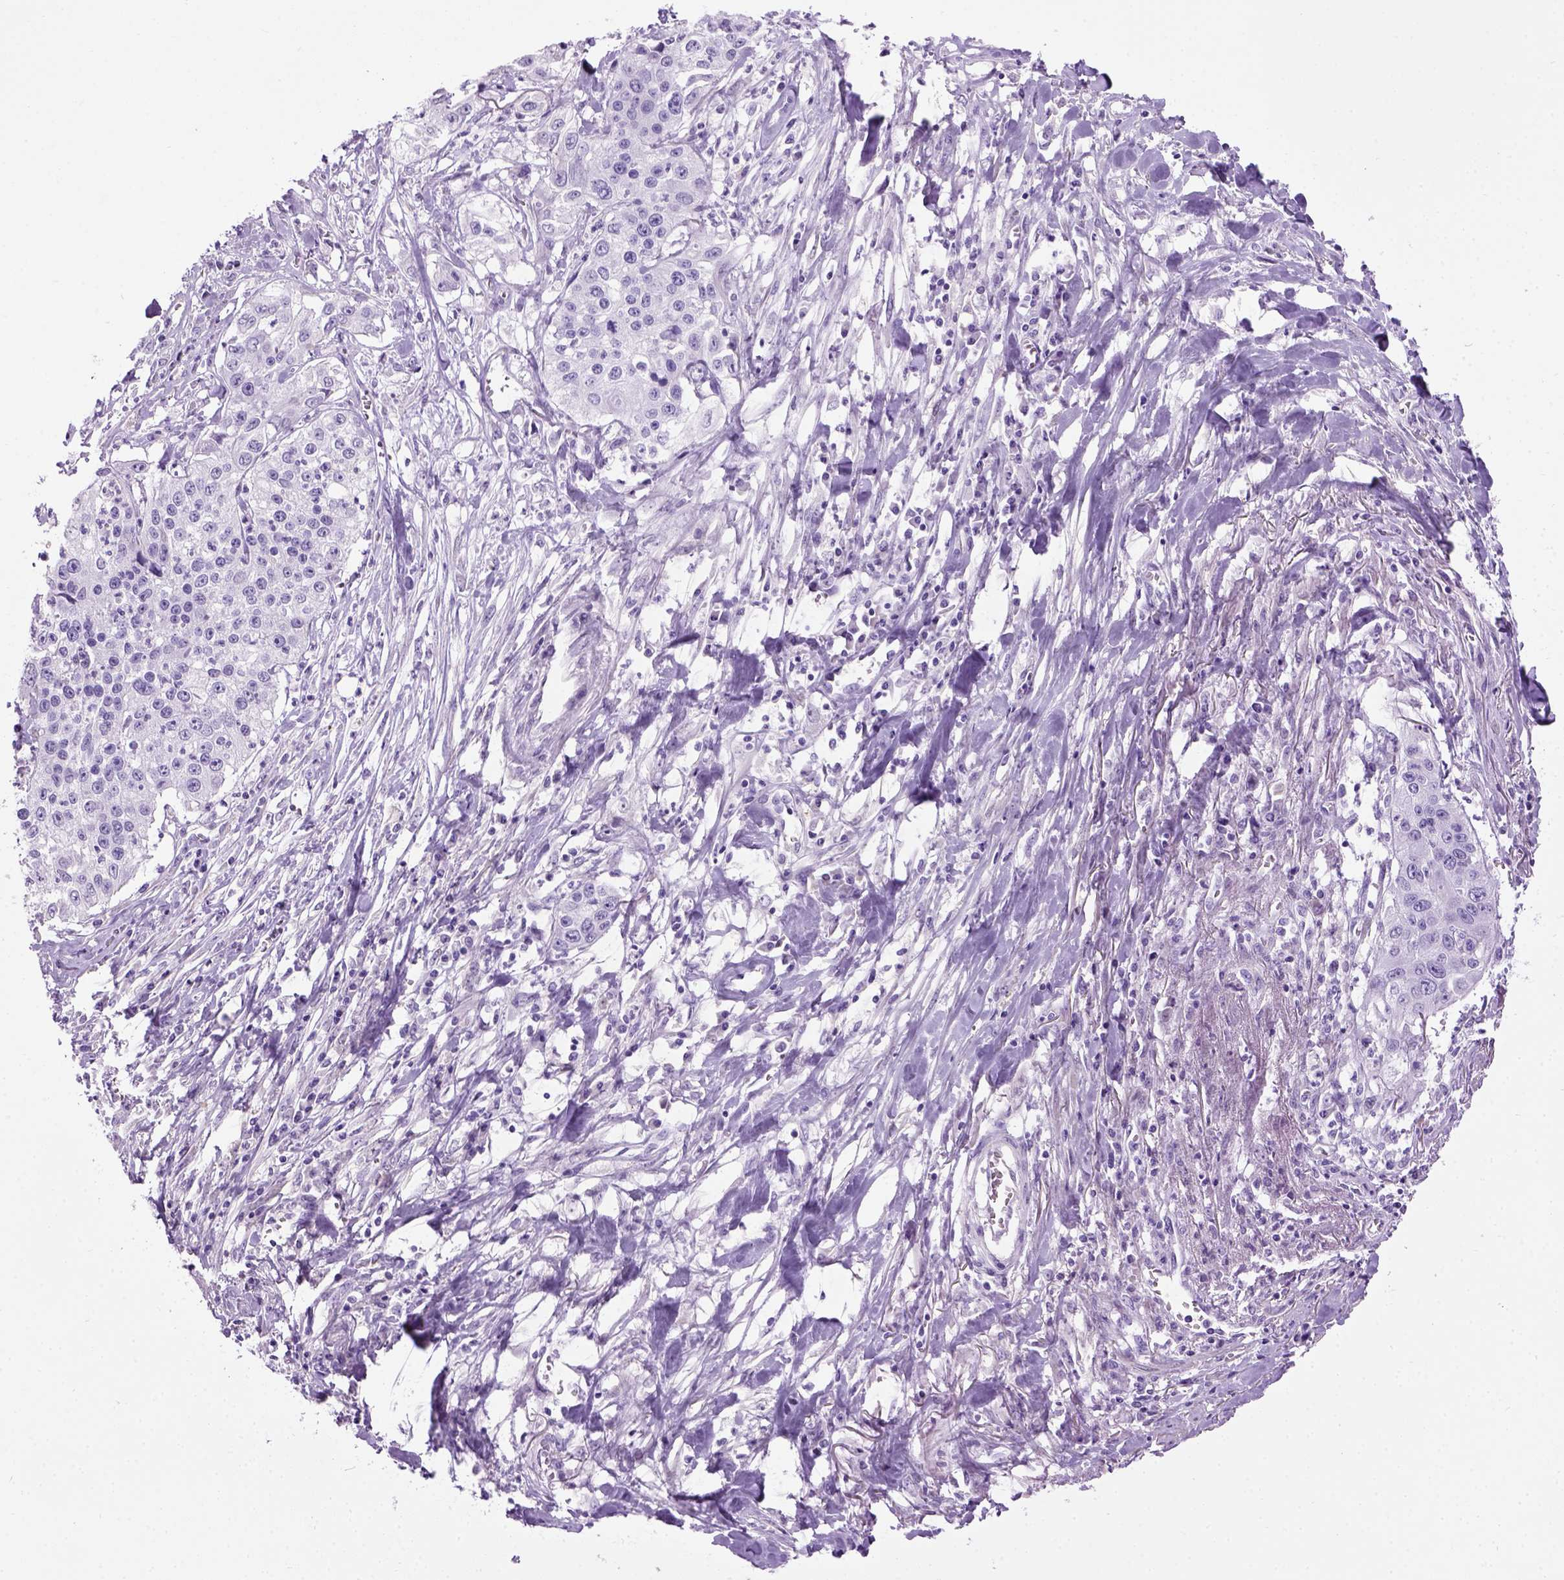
{"staining": {"intensity": "negative", "quantity": "none", "location": "none"}, "tissue": "lung cancer", "cell_type": "Tumor cells", "image_type": "cancer", "snomed": [{"axis": "morphology", "description": "Squamous cell carcinoma, NOS"}, {"axis": "morphology", "description": "Squamous cell carcinoma, metastatic, NOS"}, {"axis": "topography", "description": "Lung"}, {"axis": "topography", "description": "Pleura, NOS"}], "caption": "Immunohistochemistry image of neoplastic tissue: human squamous cell carcinoma (lung) stained with DAB (3,3'-diaminobenzidine) displays no significant protein expression in tumor cells. The staining is performed using DAB (3,3'-diaminobenzidine) brown chromogen with nuclei counter-stained in using hematoxylin.", "gene": "GABRB2", "patient": {"sex": "male", "age": 72}}